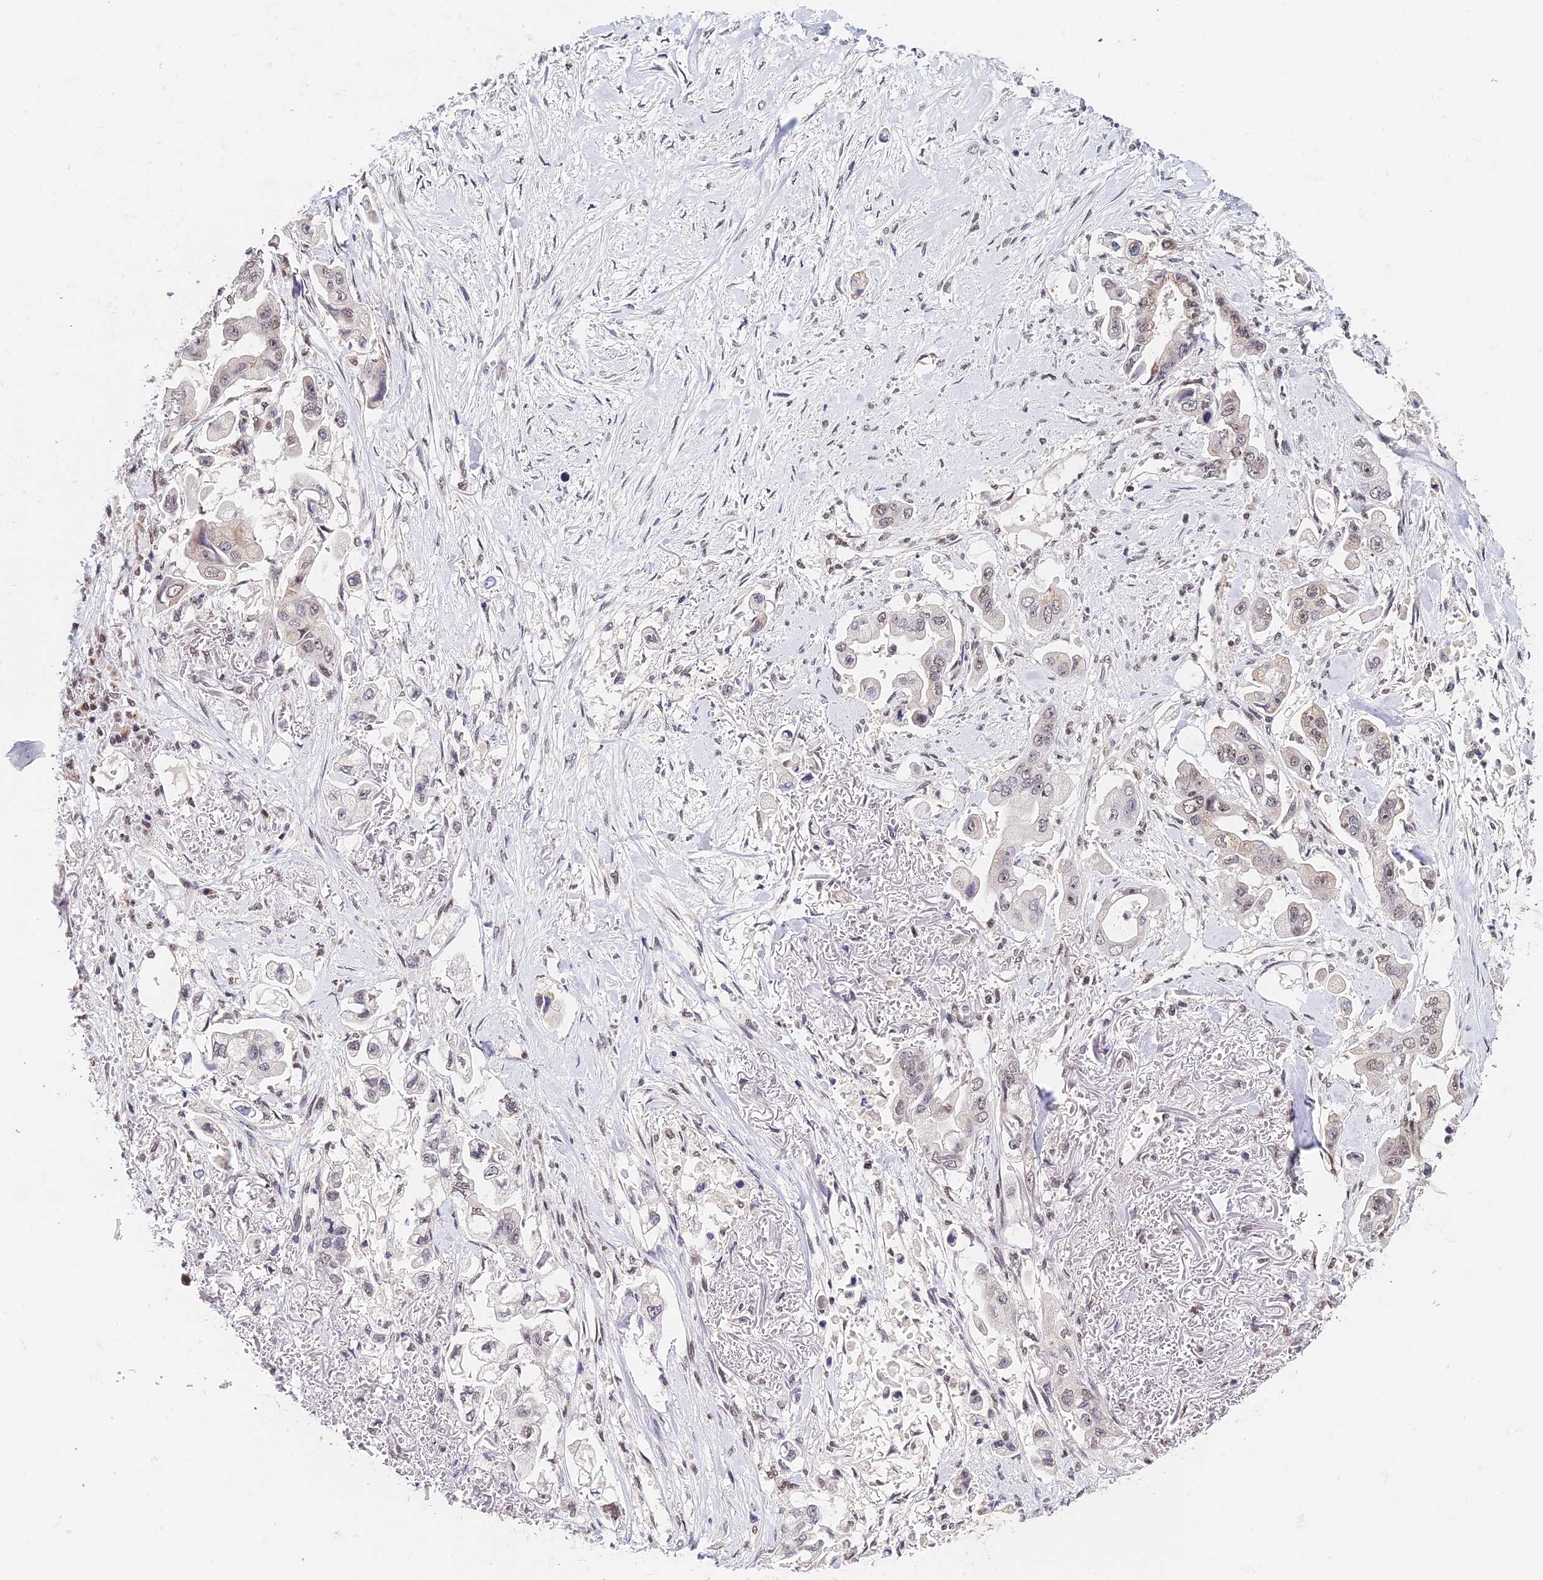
{"staining": {"intensity": "moderate", "quantity": "<25%", "location": "cytoplasmic/membranous,nuclear"}, "tissue": "stomach cancer", "cell_type": "Tumor cells", "image_type": "cancer", "snomed": [{"axis": "morphology", "description": "Adenocarcinoma, NOS"}, {"axis": "topography", "description": "Stomach"}], "caption": "This photomicrograph reveals IHC staining of stomach adenocarcinoma, with low moderate cytoplasmic/membranous and nuclear staining in approximately <25% of tumor cells.", "gene": "EXOSC3", "patient": {"sex": "male", "age": 62}}